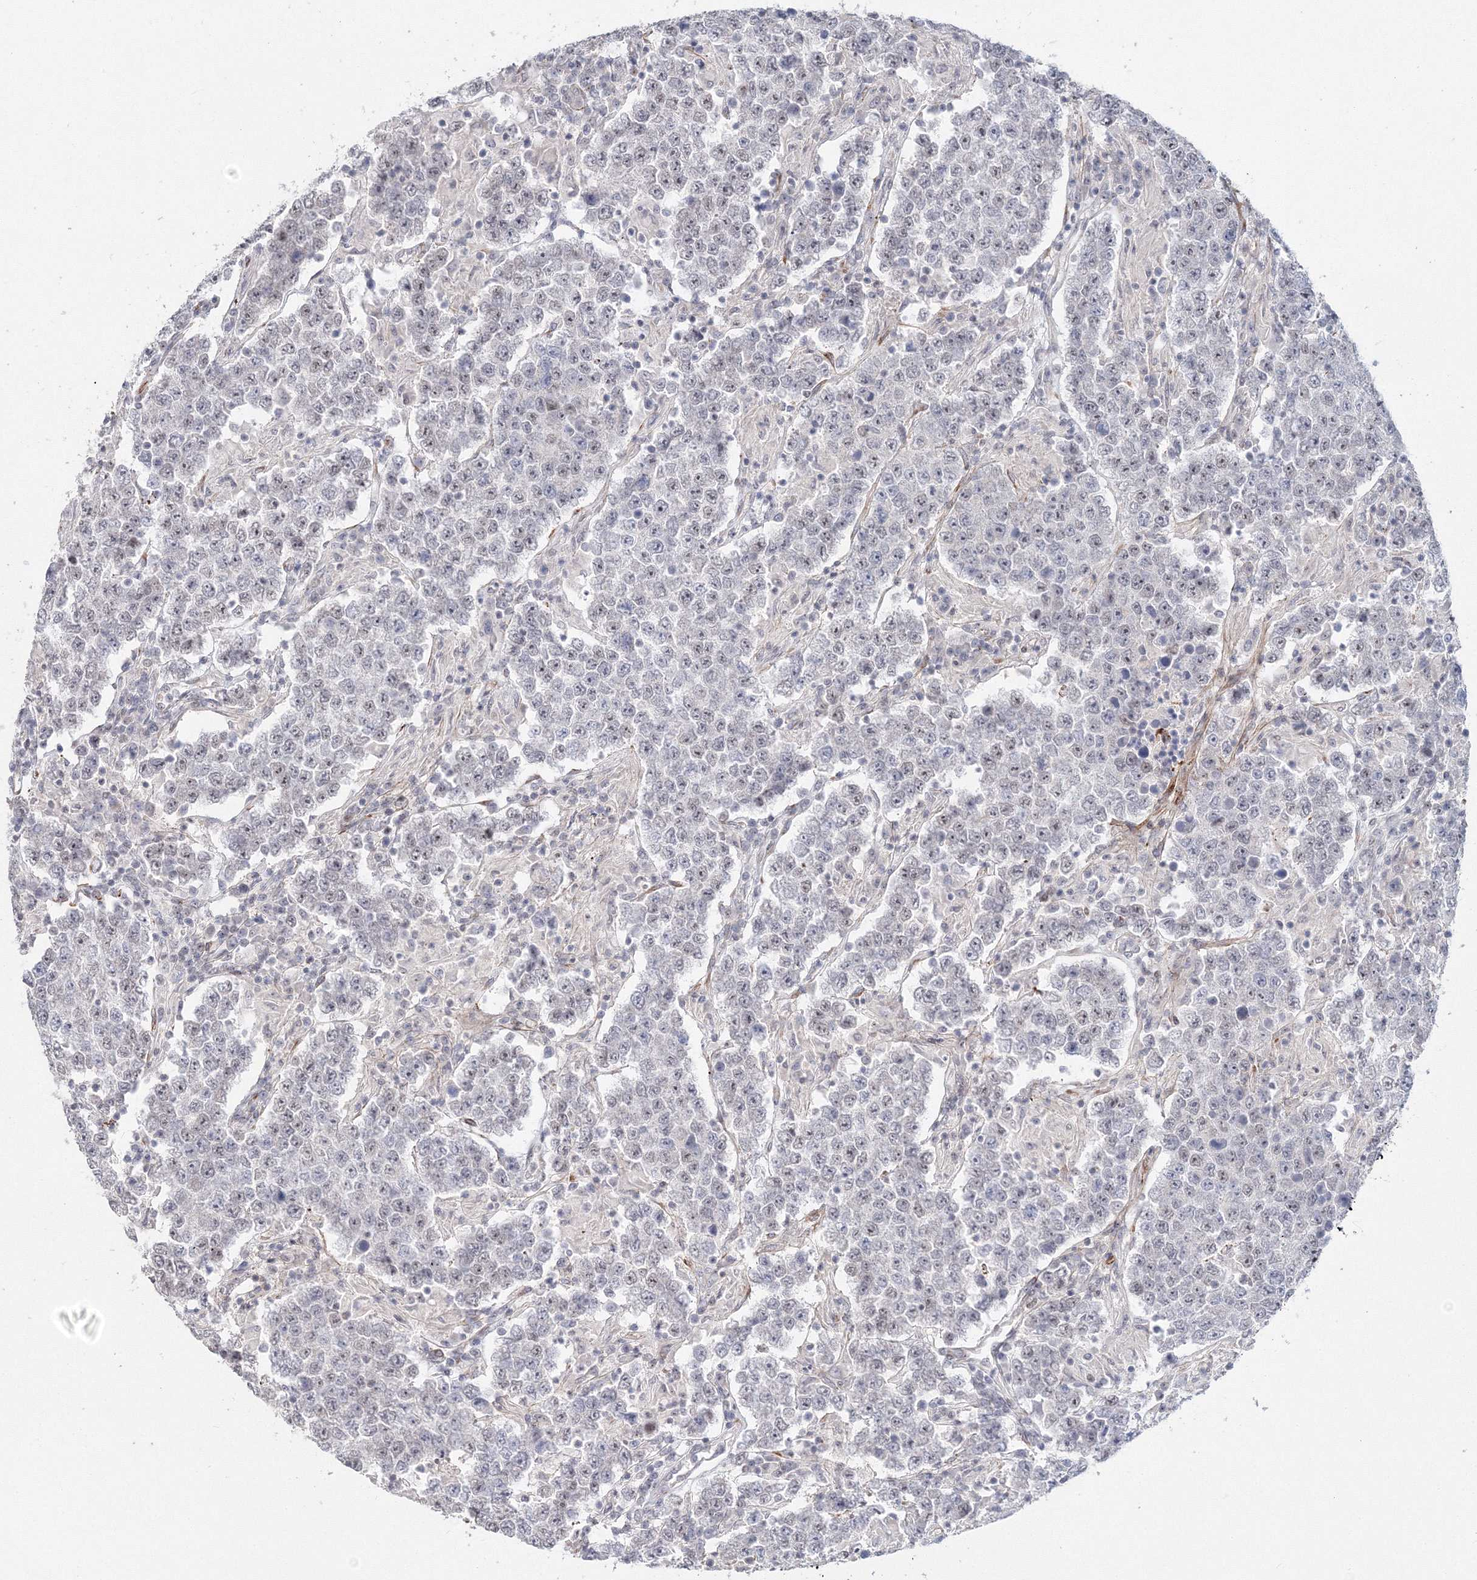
{"staining": {"intensity": "negative", "quantity": "none", "location": "none"}, "tissue": "testis cancer", "cell_type": "Tumor cells", "image_type": "cancer", "snomed": [{"axis": "morphology", "description": "Normal tissue, NOS"}, {"axis": "morphology", "description": "Urothelial carcinoma, High grade"}, {"axis": "morphology", "description": "Seminoma, NOS"}, {"axis": "morphology", "description": "Carcinoma, Embryonal, NOS"}, {"axis": "topography", "description": "Urinary bladder"}, {"axis": "topography", "description": "Testis"}], "caption": "This is a image of IHC staining of embryonal carcinoma (testis), which shows no positivity in tumor cells.", "gene": "SIRT7", "patient": {"sex": "male", "age": 41}}